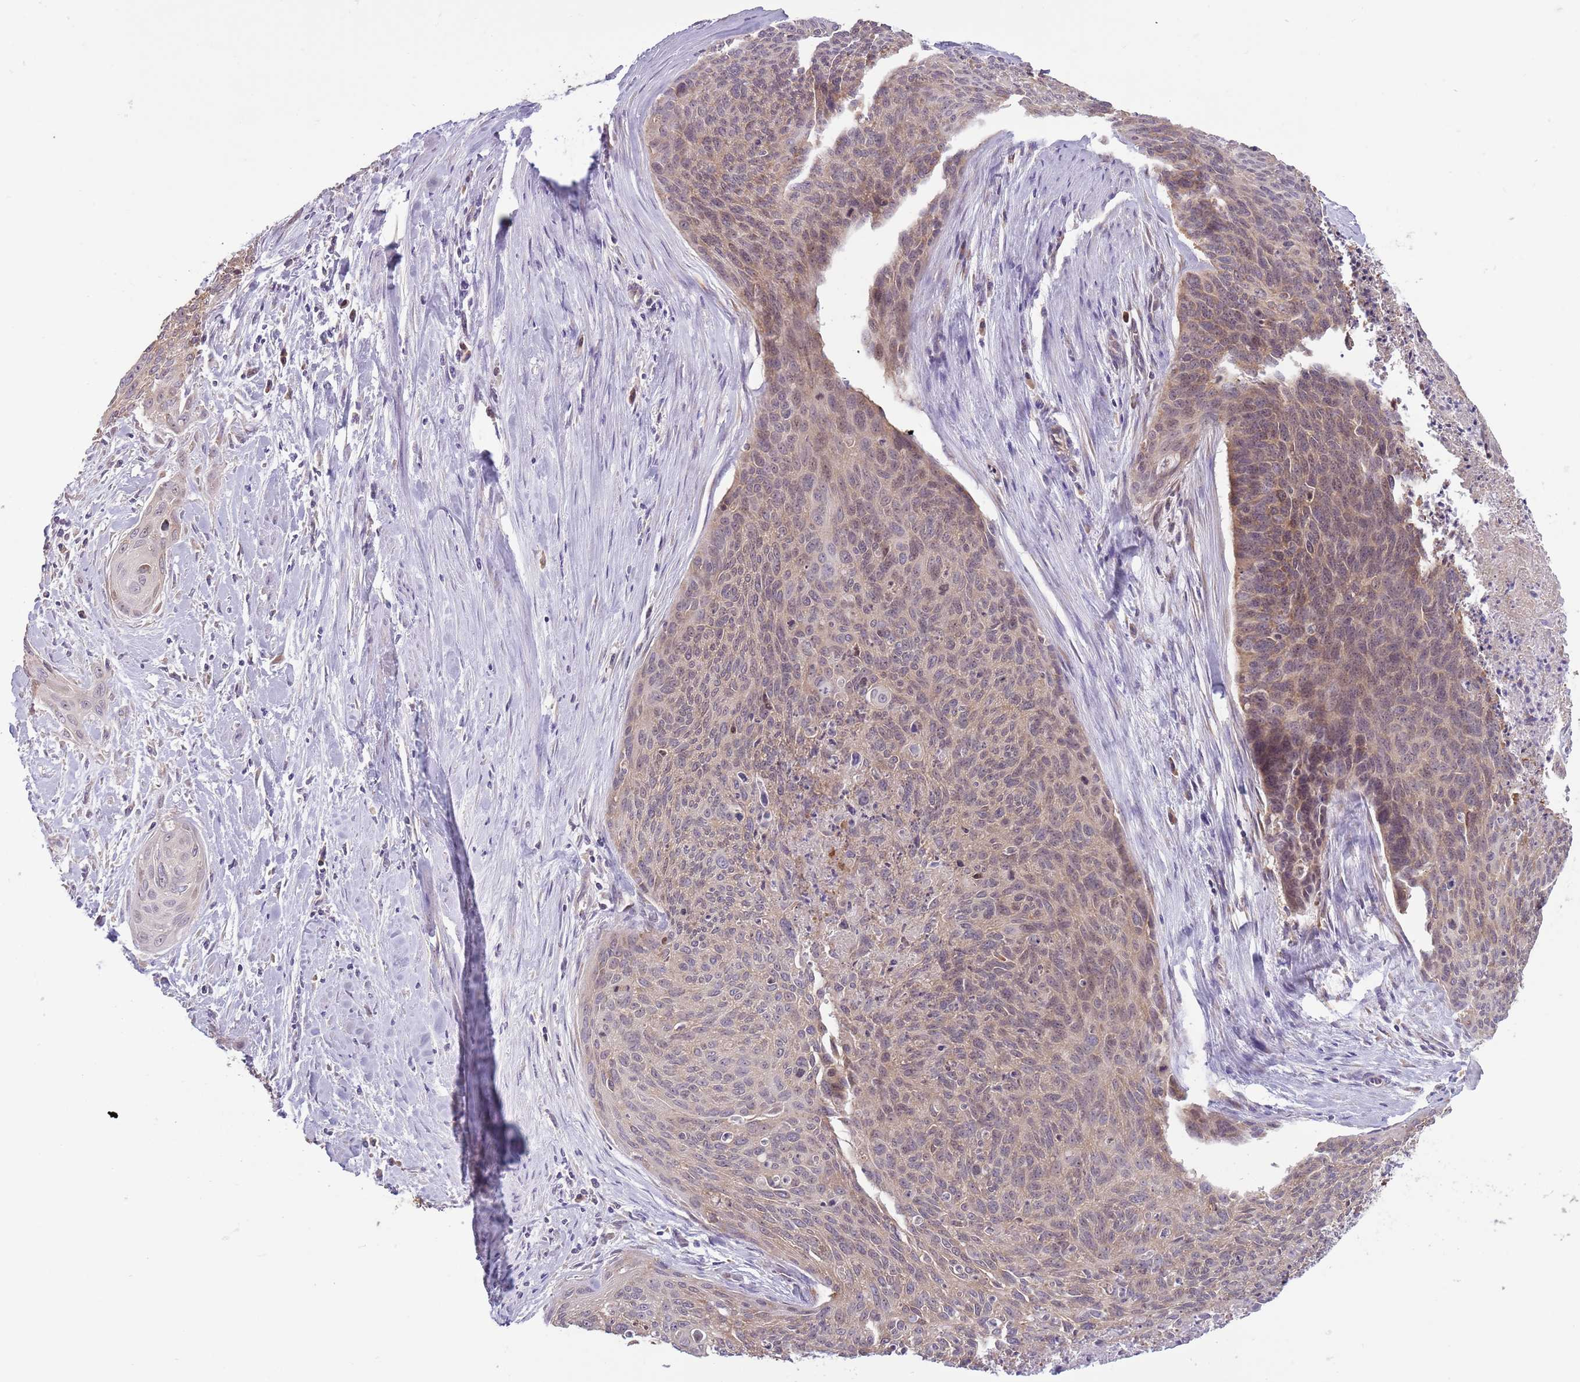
{"staining": {"intensity": "weak", "quantity": "25%-75%", "location": "cytoplasmic/membranous,nuclear"}, "tissue": "cervical cancer", "cell_type": "Tumor cells", "image_type": "cancer", "snomed": [{"axis": "morphology", "description": "Squamous cell carcinoma, NOS"}, {"axis": "topography", "description": "Cervix"}], "caption": "Tumor cells reveal low levels of weak cytoplasmic/membranous and nuclear positivity in approximately 25%-75% of cells in cervical cancer. The protein of interest is shown in brown color, while the nuclei are stained blue.", "gene": "RPL17-C18orf32", "patient": {"sex": "female", "age": 55}}